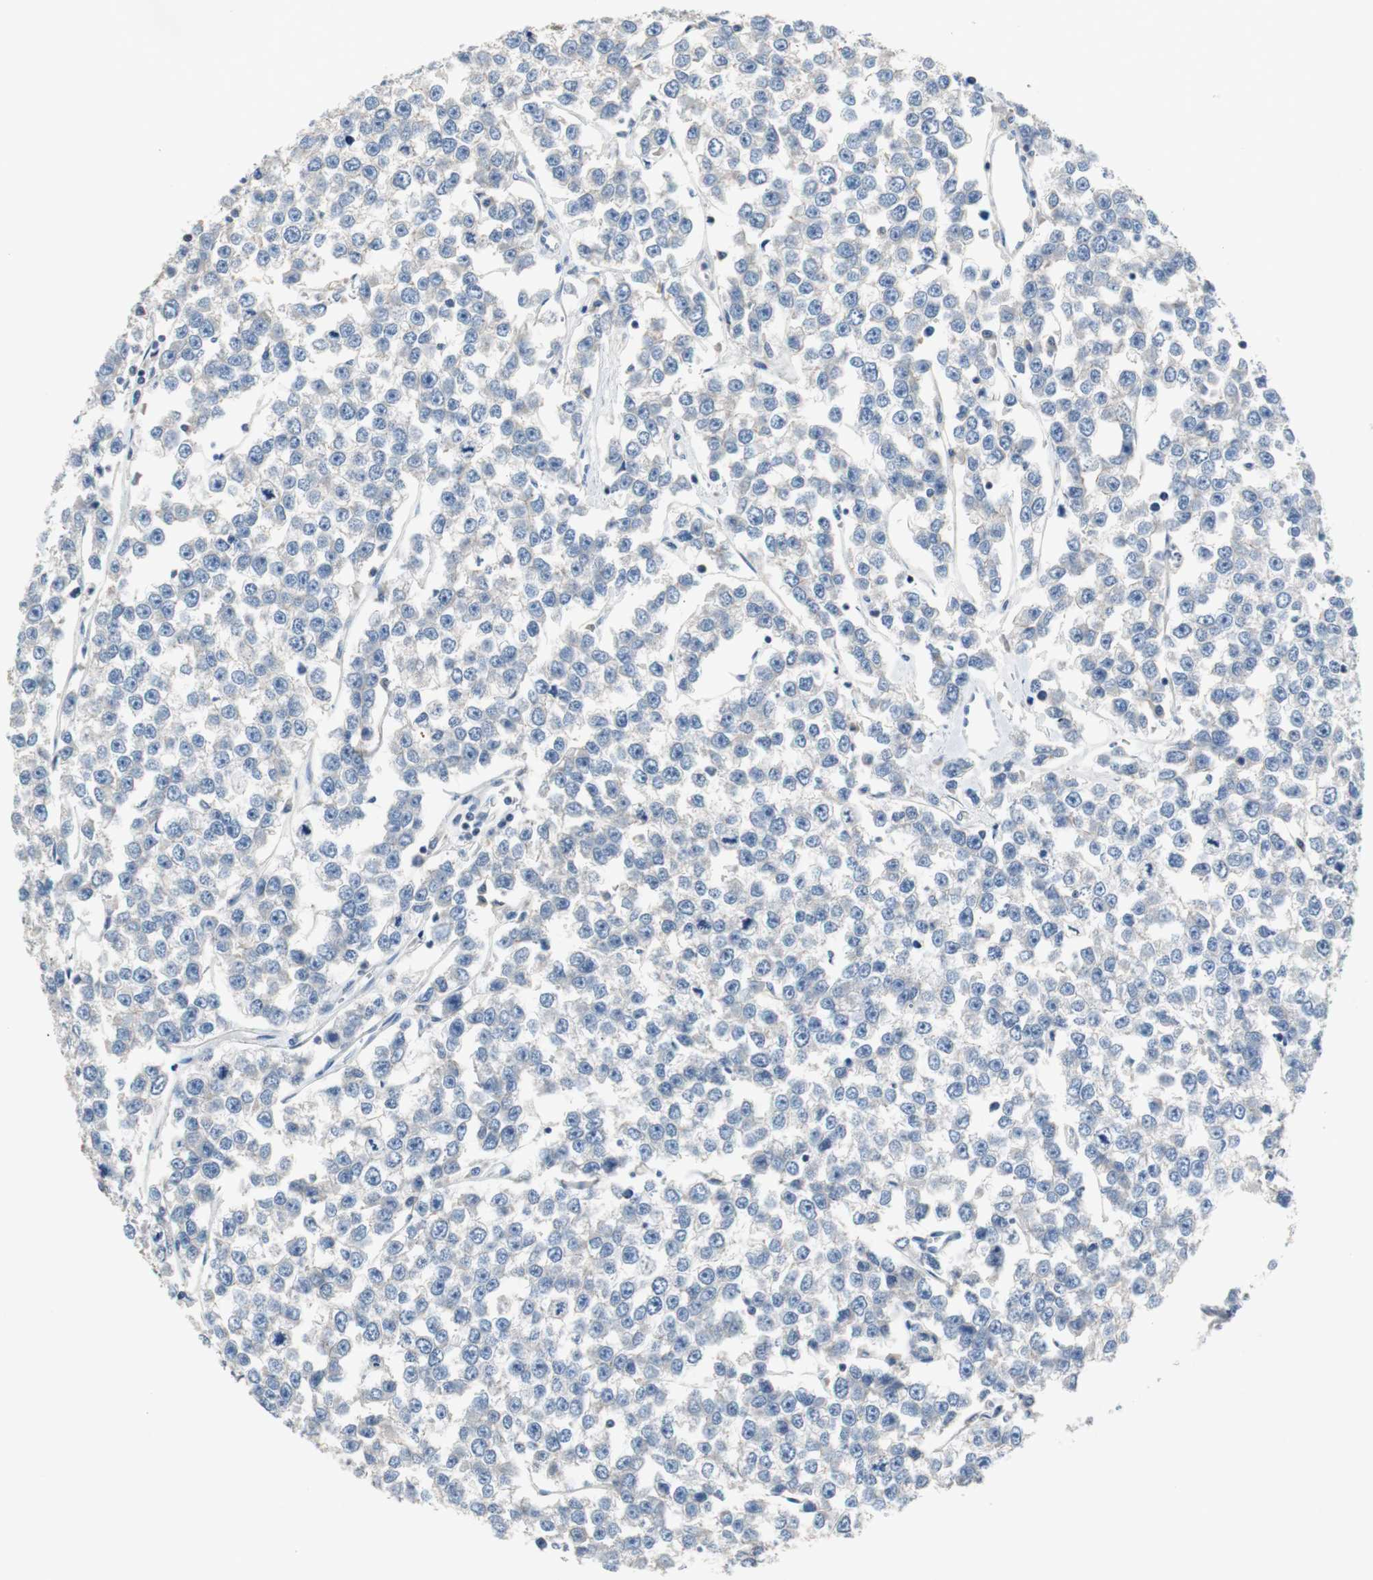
{"staining": {"intensity": "negative", "quantity": "none", "location": "none"}, "tissue": "testis cancer", "cell_type": "Tumor cells", "image_type": "cancer", "snomed": [{"axis": "morphology", "description": "Seminoma, NOS"}, {"axis": "morphology", "description": "Carcinoma, Embryonal, NOS"}, {"axis": "topography", "description": "Testis"}], "caption": "Testis cancer (embryonal carcinoma) stained for a protein using immunohistochemistry displays no staining tumor cells.", "gene": "PRKCA", "patient": {"sex": "male", "age": 52}}